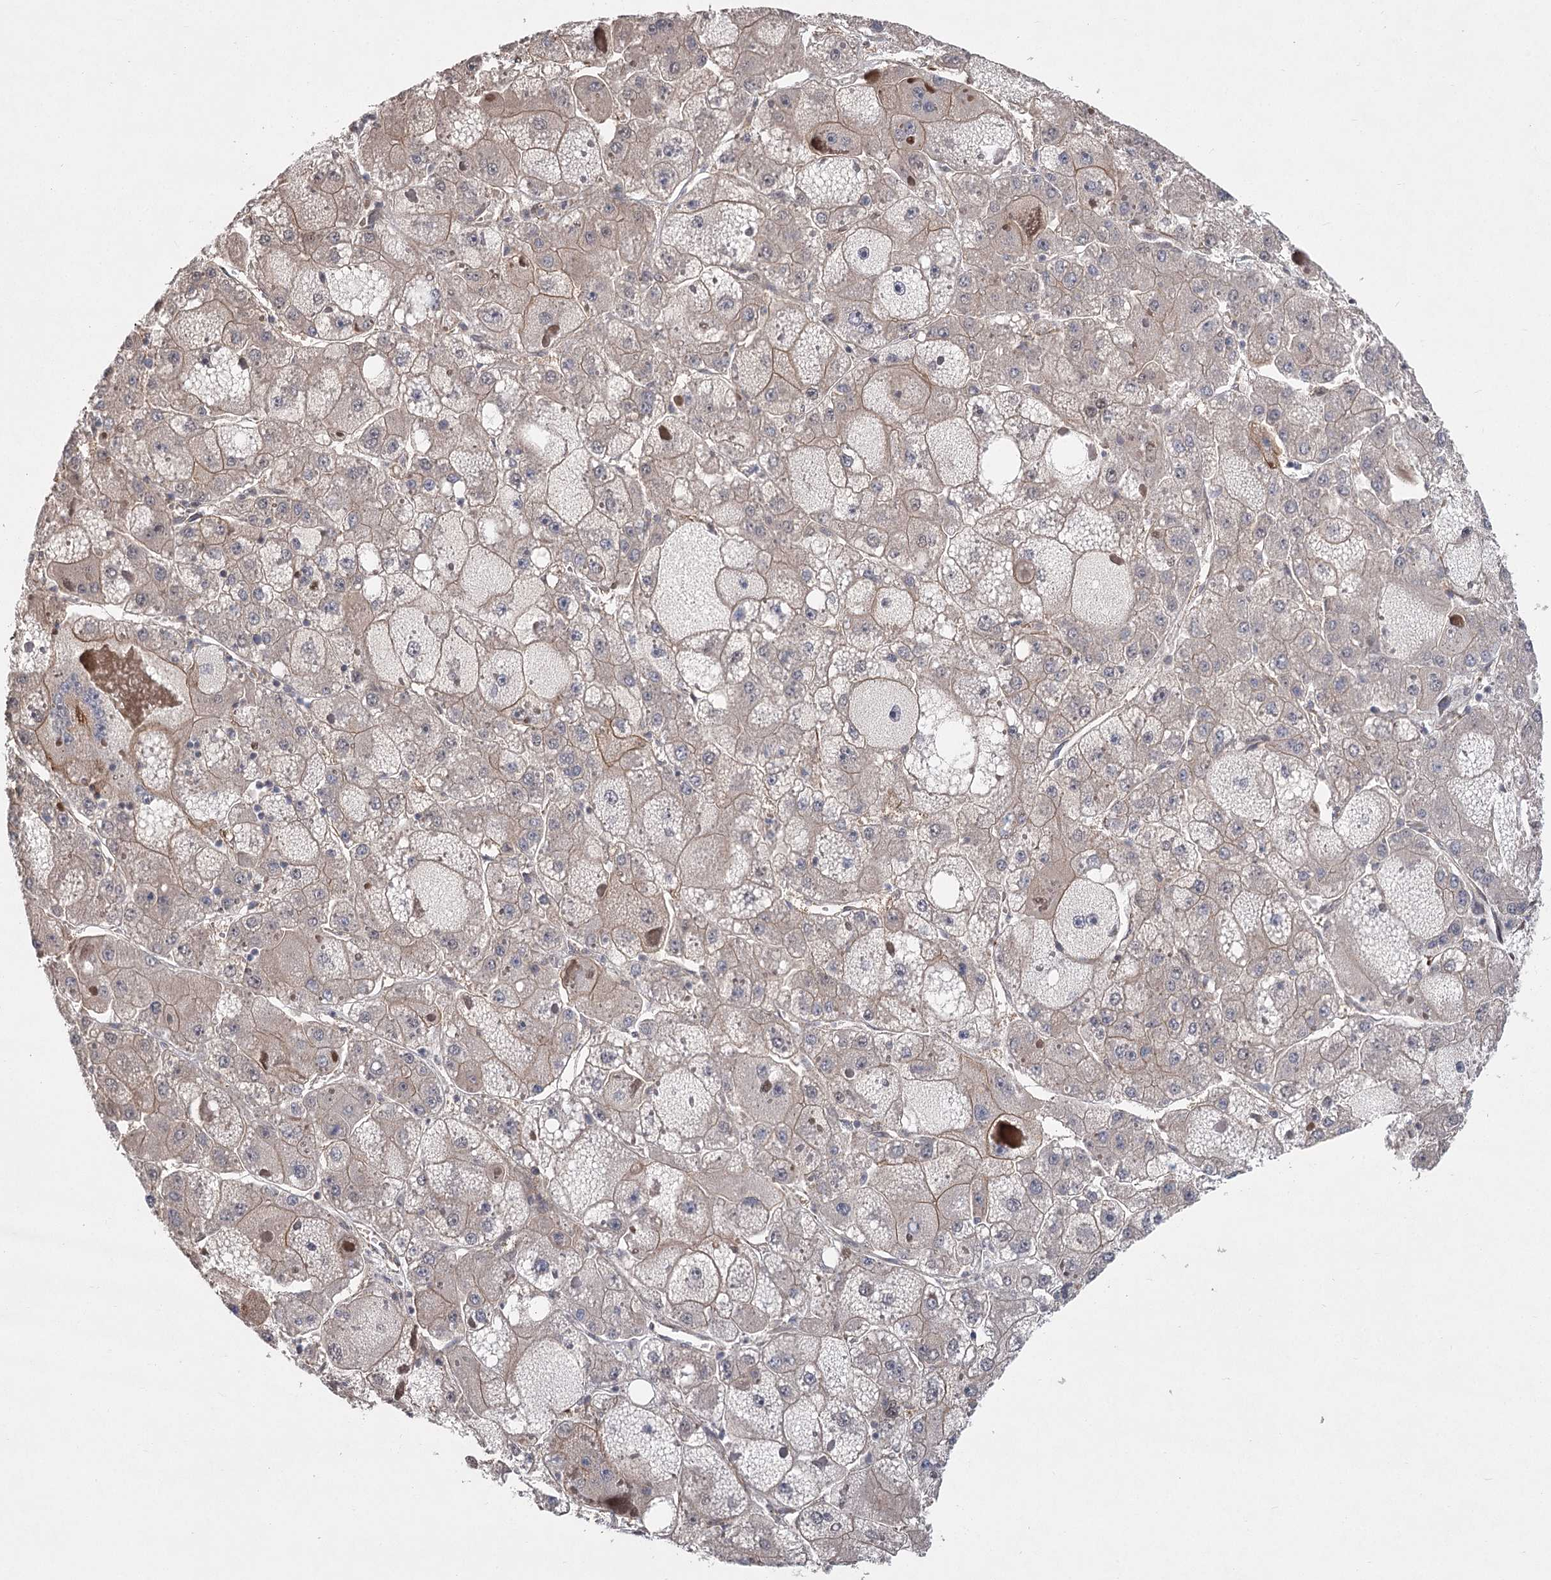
{"staining": {"intensity": "weak", "quantity": "25%-75%", "location": "cytoplasmic/membranous"}, "tissue": "liver cancer", "cell_type": "Tumor cells", "image_type": "cancer", "snomed": [{"axis": "morphology", "description": "Carcinoma, Hepatocellular, NOS"}, {"axis": "topography", "description": "Liver"}], "caption": "A brown stain highlights weak cytoplasmic/membranous staining of a protein in liver cancer (hepatocellular carcinoma) tumor cells.", "gene": "RWDD4", "patient": {"sex": "female", "age": 73}}